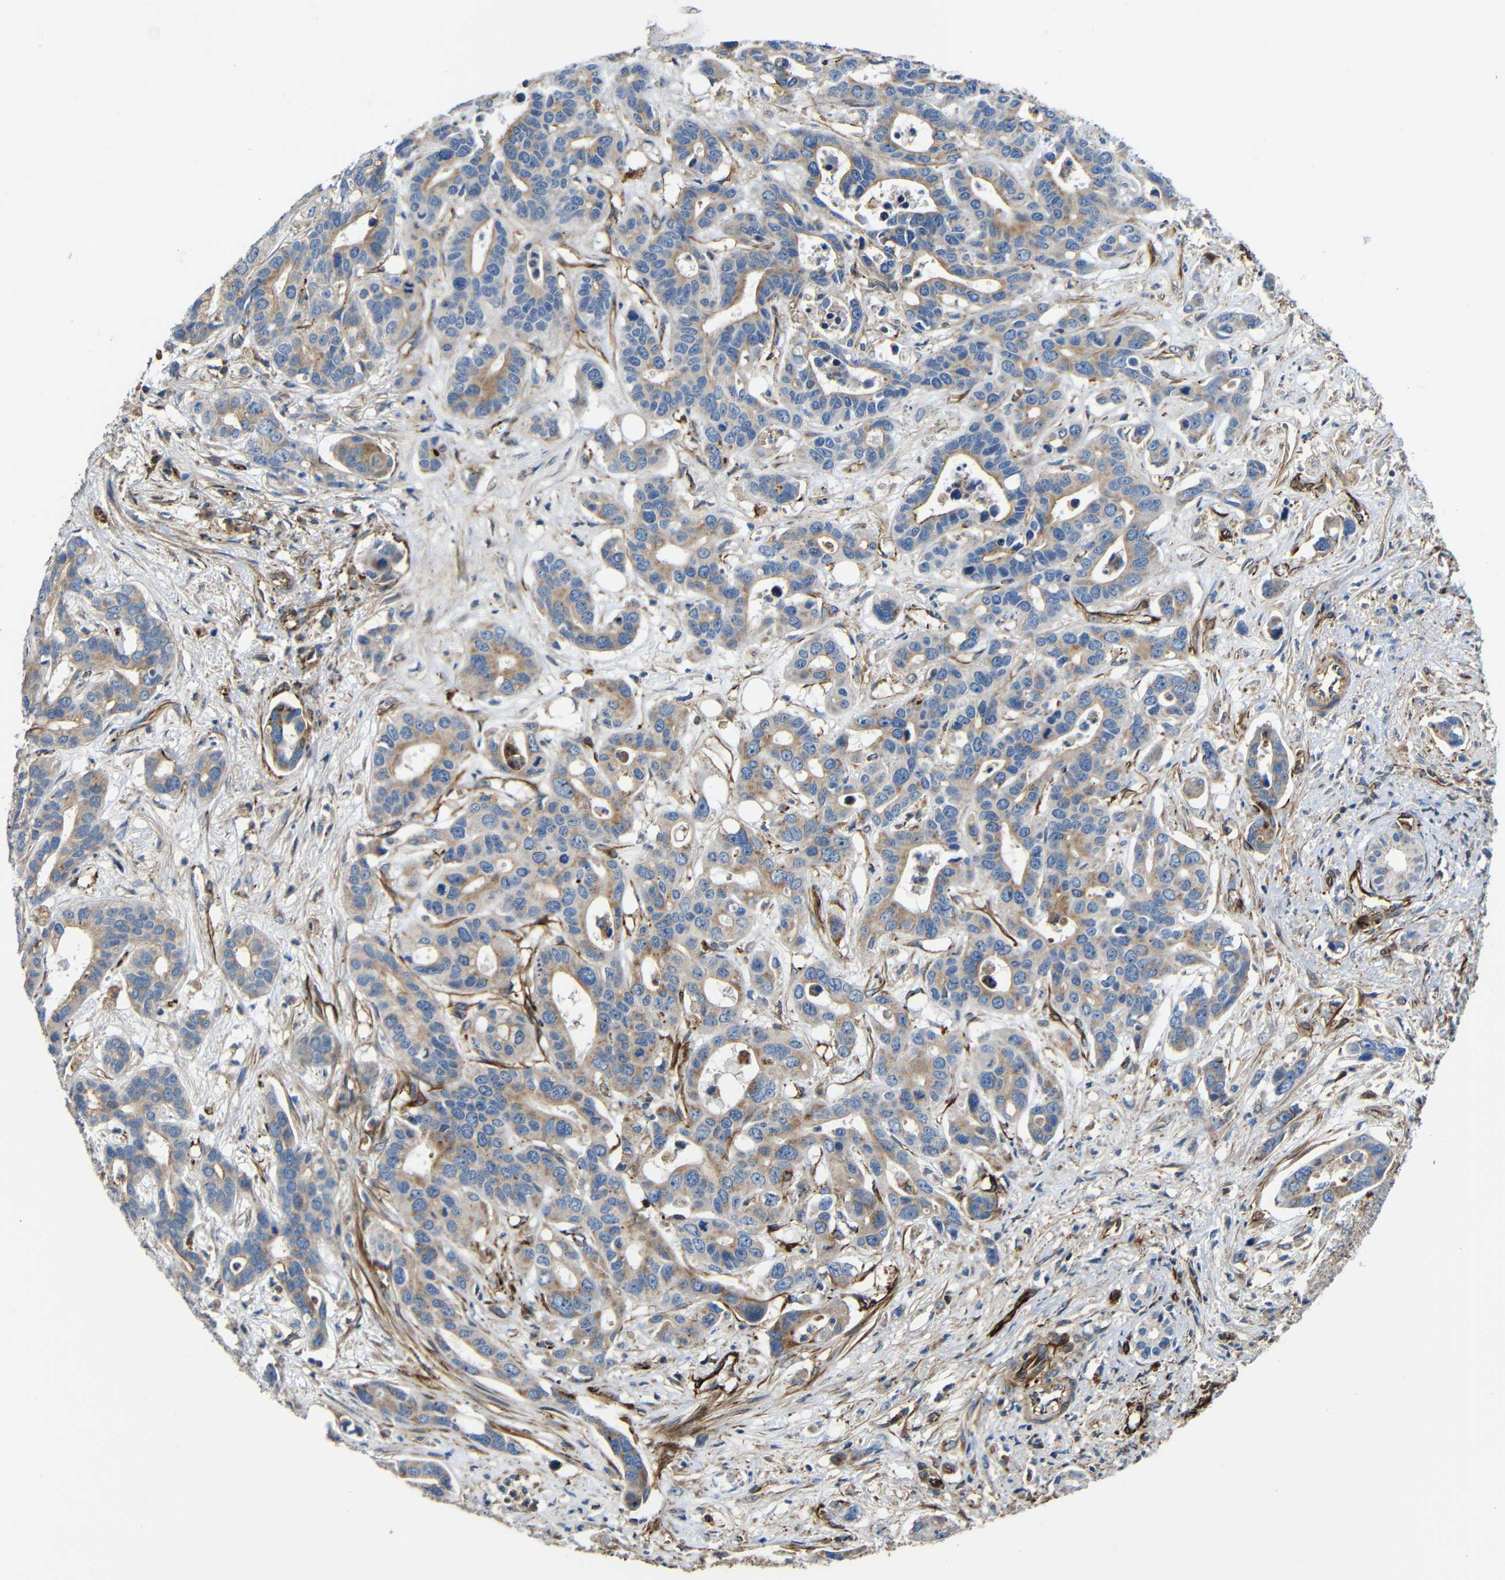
{"staining": {"intensity": "moderate", "quantity": ">75%", "location": "cytoplasmic/membranous"}, "tissue": "liver cancer", "cell_type": "Tumor cells", "image_type": "cancer", "snomed": [{"axis": "morphology", "description": "Cholangiocarcinoma"}, {"axis": "topography", "description": "Liver"}], "caption": "Immunohistochemistry (DAB) staining of human cholangiocarcinoma (liver) demonstrates moderate cytoplasmic/membranous protein staining in about >75% of tumor cells.", "gene": "IGSF10", "patient": {"sex": "female", "age": 65}}